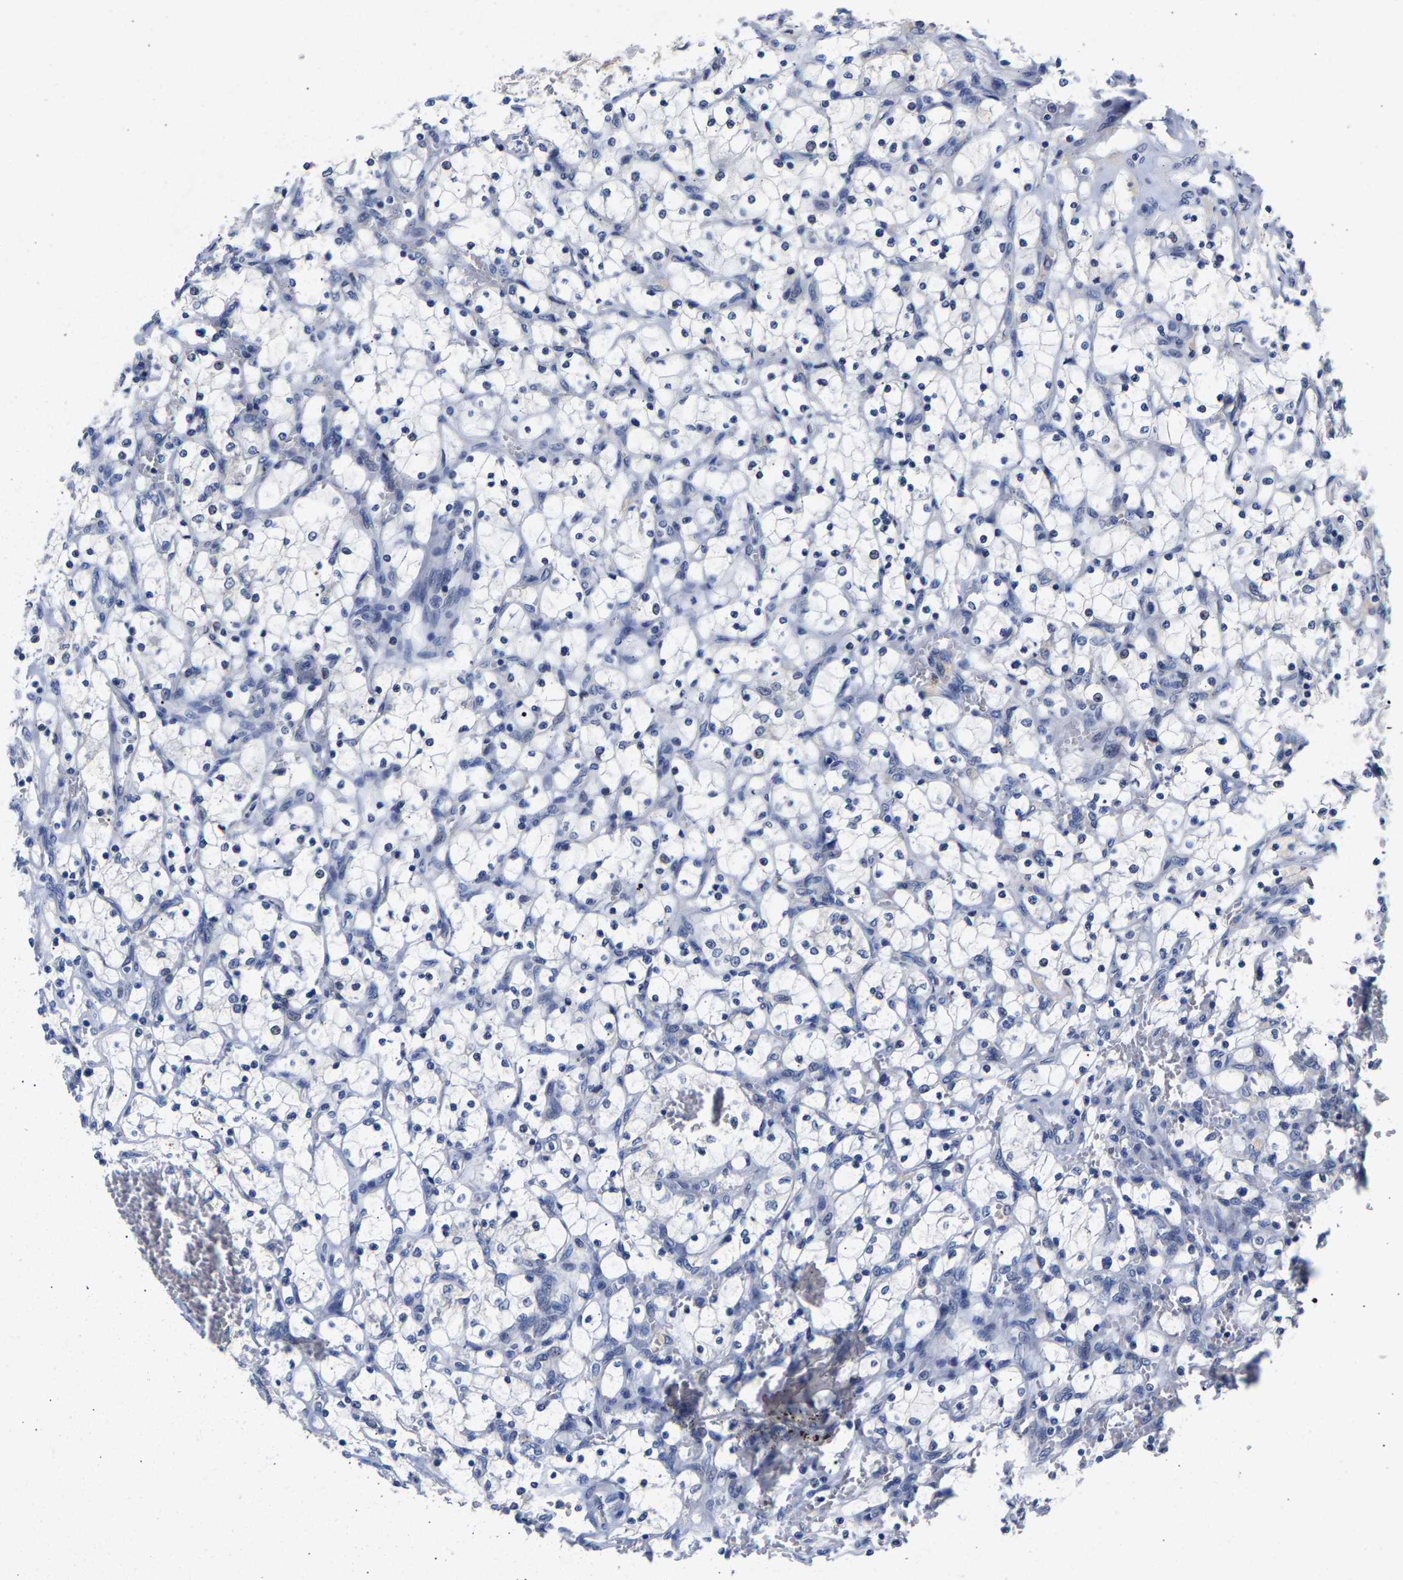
{"staining": {"intensity": "negative", "quantity": "none", "location": "none"}, "tissue": "renal cancer", "cell_type": "Tumor cells", "image_type": "cancer", "snomed": [{"axis": "morphology", "description": "Adenocarcinoma, NOS"}, {"axis": "topography", "description": "Kidney"}], "caption": "Immunohistochemistry histopathology image of neoplastic tissue: human adenocarcinoma (renal) stained with DAB (3,3'-diaminobenzidine) reveals no significant protein expression in tumor cells. Brightfield microscopy of IHC stained with DAB (3,3'-diaminobenzidine) (brown) and hematoxylin (blue), captured at high magnification.", "gene": "CCDC6", "patient": {"sex": "female", "age": 69}}